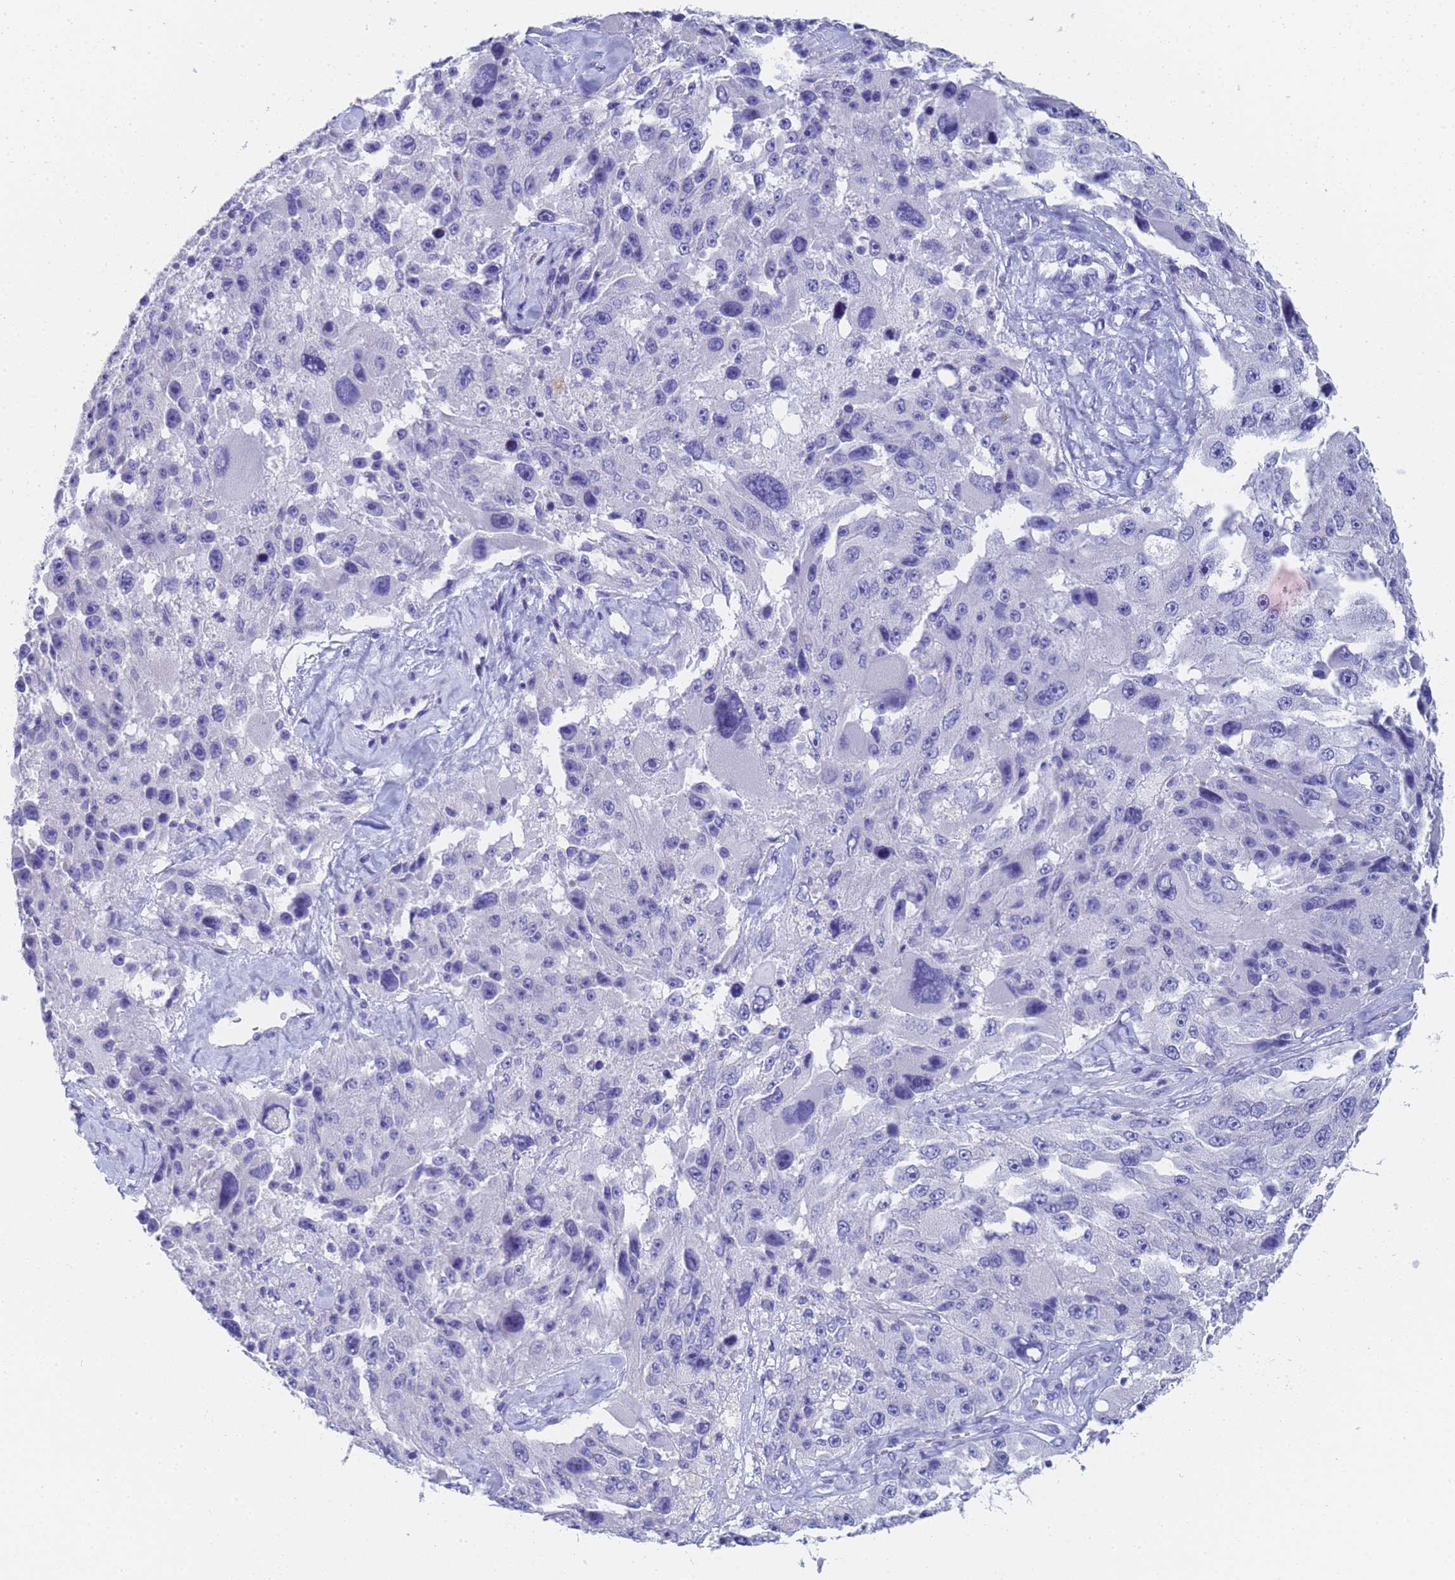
{"staining": {"intensity": "negative", "quantity": "none", "location": "none"}, "tissue": "melanoma", "cell_type": "Tumor cells", "image_type": "cancer", "snomed": [{"axis": "morphology", "description": "Malignant melanoma, Metastatic site"}, {"axis": "topography", "description": "Lymph node"}], "caption": "Immunohistochemical staining of melanoma reveals no significant expression in tumor cells.", "gene": "STATH", "patient": {"sex": "male", "age": 62}}